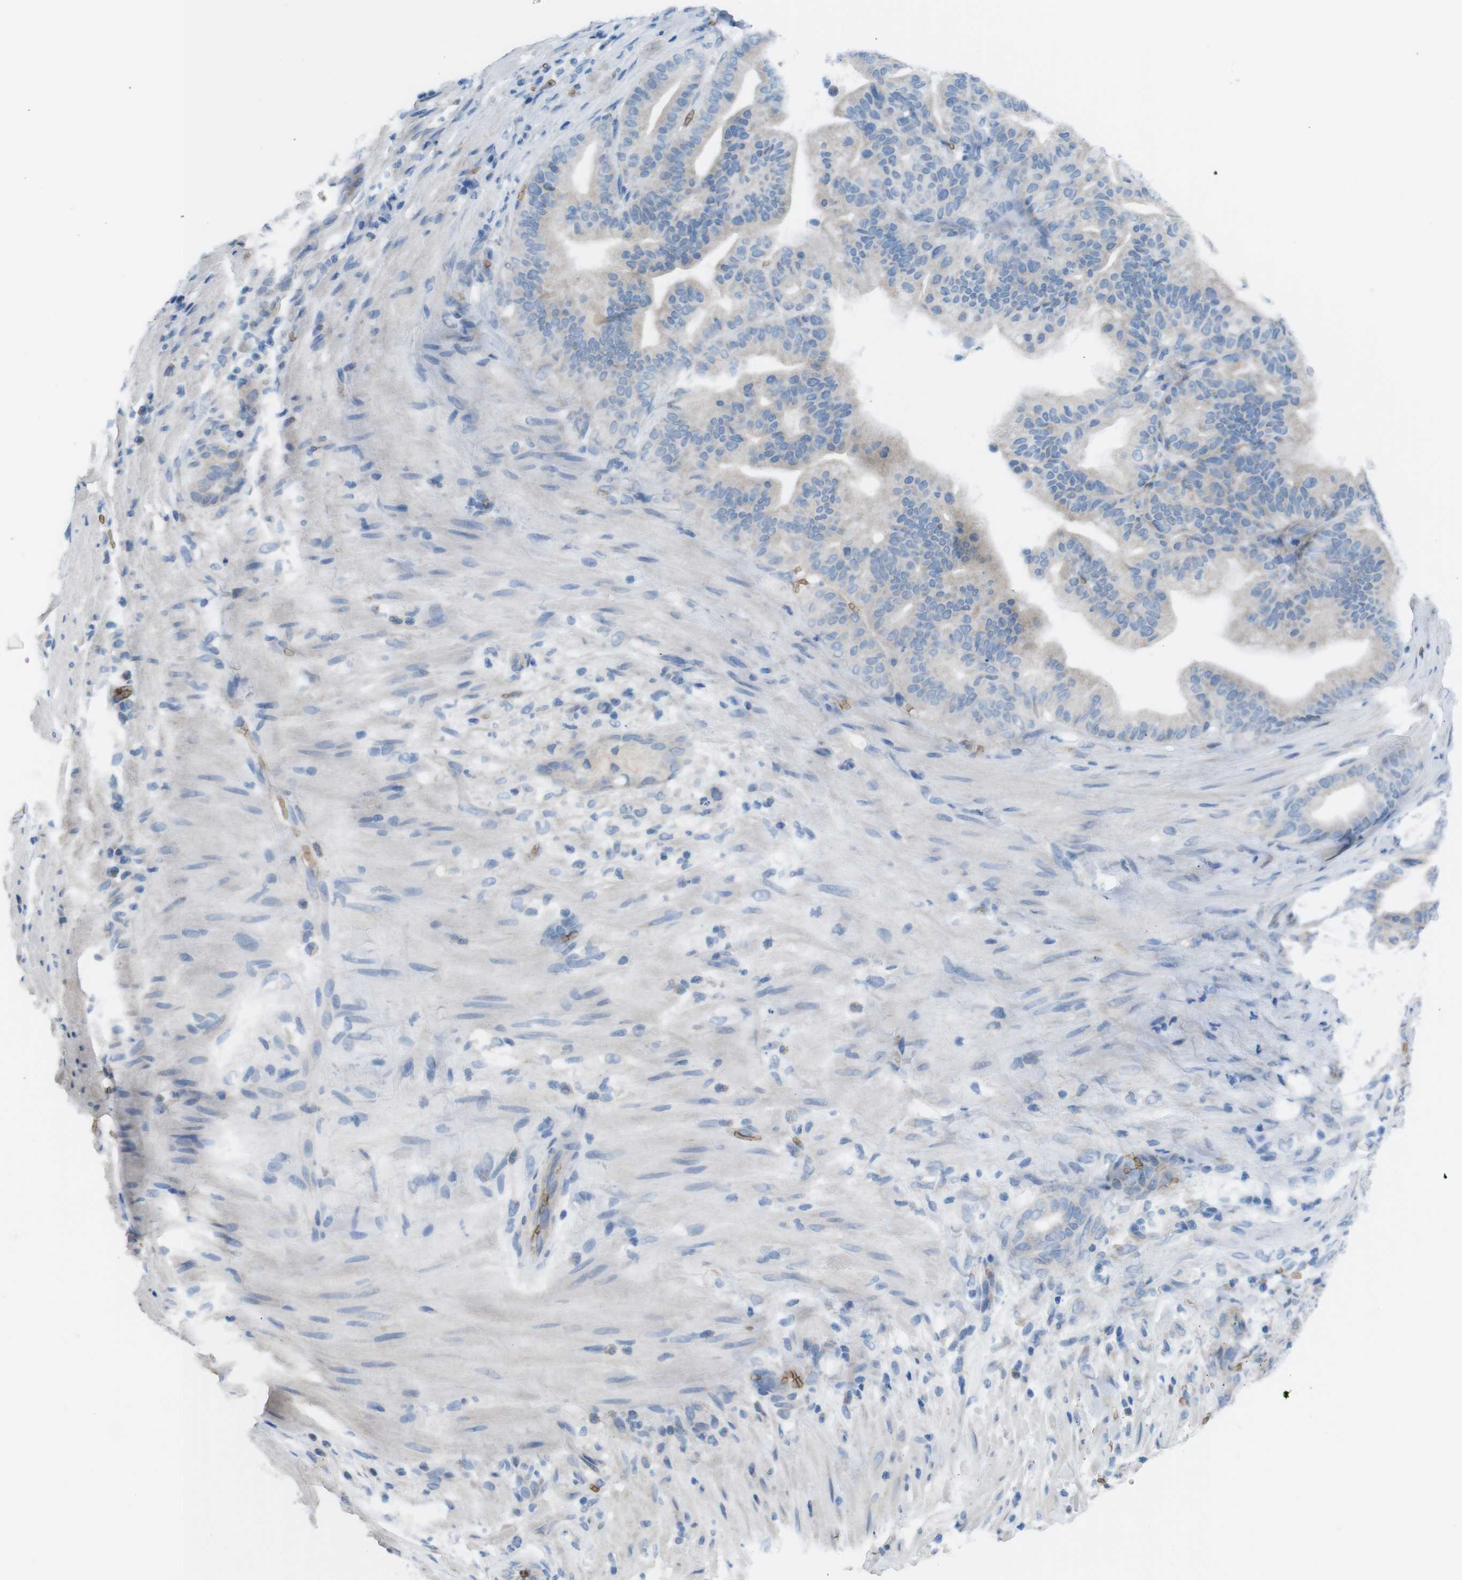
{"staining": {"intensity": "weak", "quantity": "25%-75%", "location": "cytoplasmic/membranous"}, "tissue": "pancreatic cancer", "cell_type": "Tumor cells", "image_type": "cancer", "snomed": [{"axis": "morphology", "description": "Adenocarcinoma, NOS"}, {"axis": "topography", "description": "Pancreas"}], "caption": "About 25%-75% of tumor cells in human adenocarcinoma (pancreatic) display weak cytoplasmic/membranous protein staining as visualized by brown immunohistochemical staining.", "gene": "GYPA", "patient": {"sex": "male", "age": 63}}